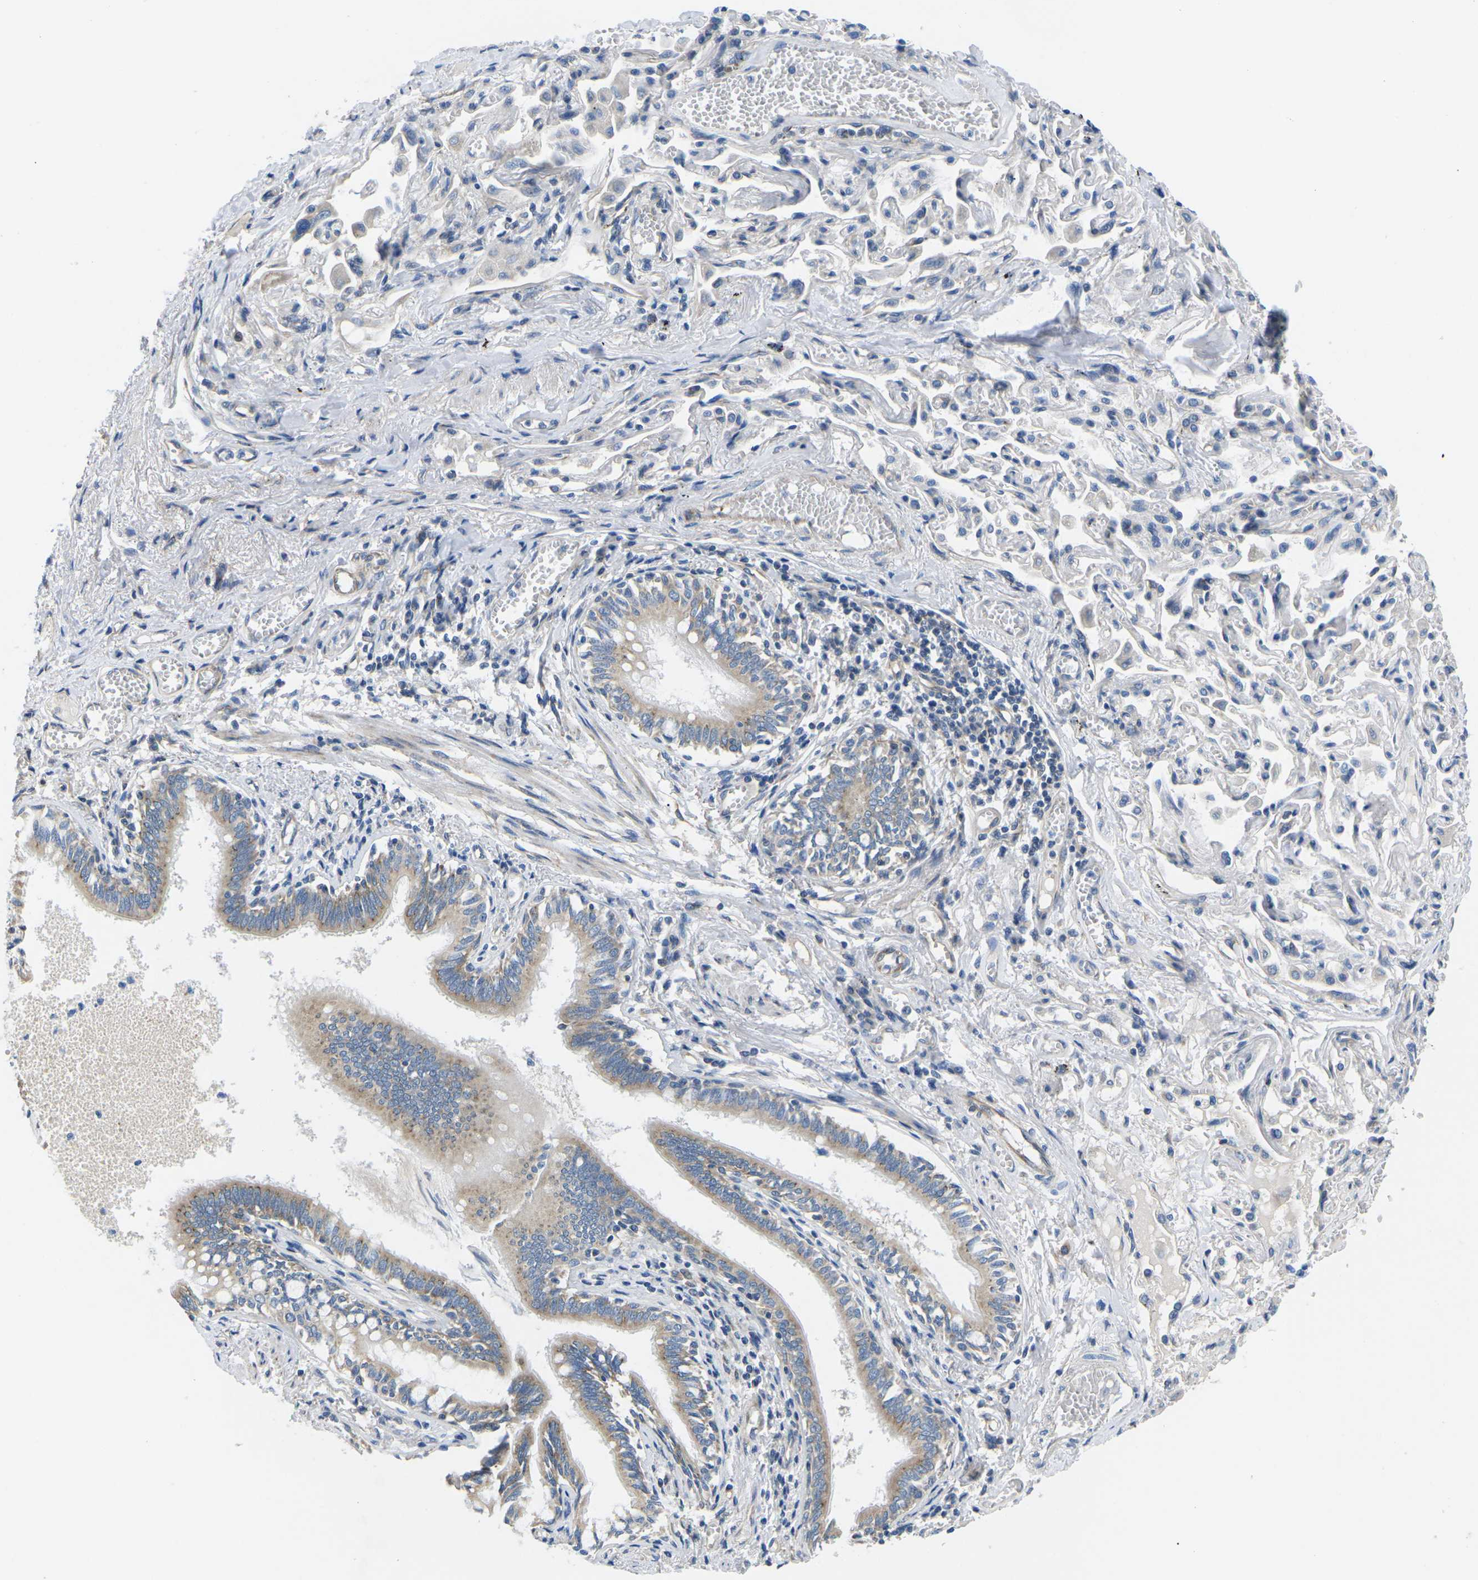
{"staining": {"intensity": "moderate", "quantity": ">75%", "location": "cytoplasmic/membranous"}, "tissue": "bronchus", "cell_type": "Respiratory epithelial cells", "image_type": "normal", "snomed": [{"axis": "morphology", "description": "Normal tissue, NOS"}, {"axis": "morphology", "description": "Inflammation, NOS"}, {"axis": "topography", "description": "Cartilage tissue"}, {"axis": "topography", "description": "Lung"}], "caption": "IHC photomicrograph of normal bronchus: bronchus stained using immunohistochemistry displays medium levels of moderate protein expression localized specifically in the cytoplasmic/membranous of respiratory epithelial cells, appearing as a cytoplasmic/membranous brown color.", "gene": "TMEFF2", "patient": {"sex": "male", "age": 71}}